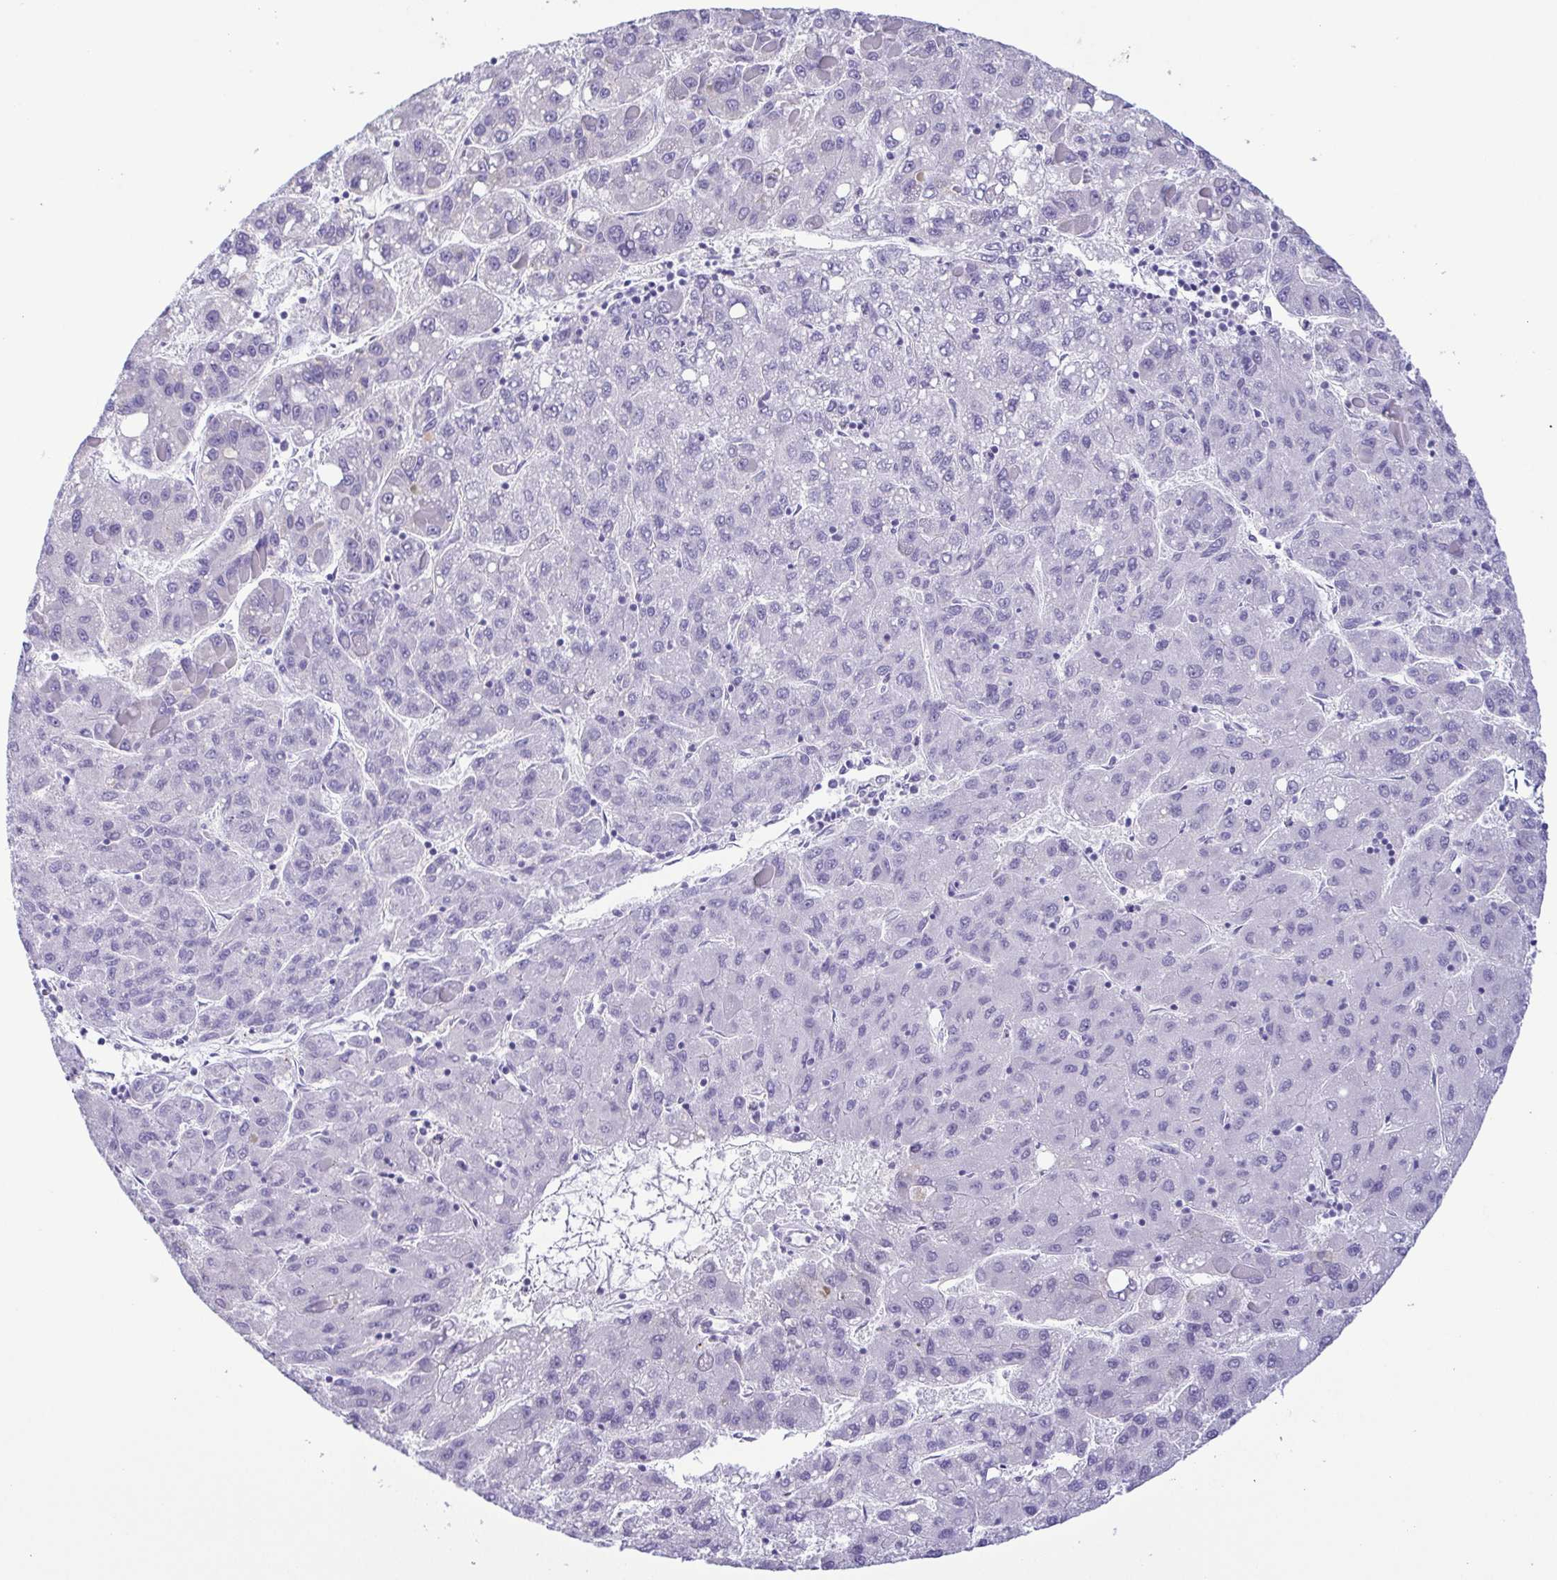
{"staining": {"intensity": "negative", "quantity": "none", "location": "none"}, "tissue": "liver cancer", "cell_type": "Tumor cells", "image_type": "cancer", "snomed": [{"axis": "morphology", "description": "Carcinoma, Hepatocellular, NOS"}, {"axis": "topography", "description": "Liver"}], "caption": "The immunohistochemistry (IHC) image has no significant positivity in tumor cells of liver cancer (hepatocellular carcinoma) tissue.", "gene": "MYL7", "patient": {"sex": "female", "age": 82}}